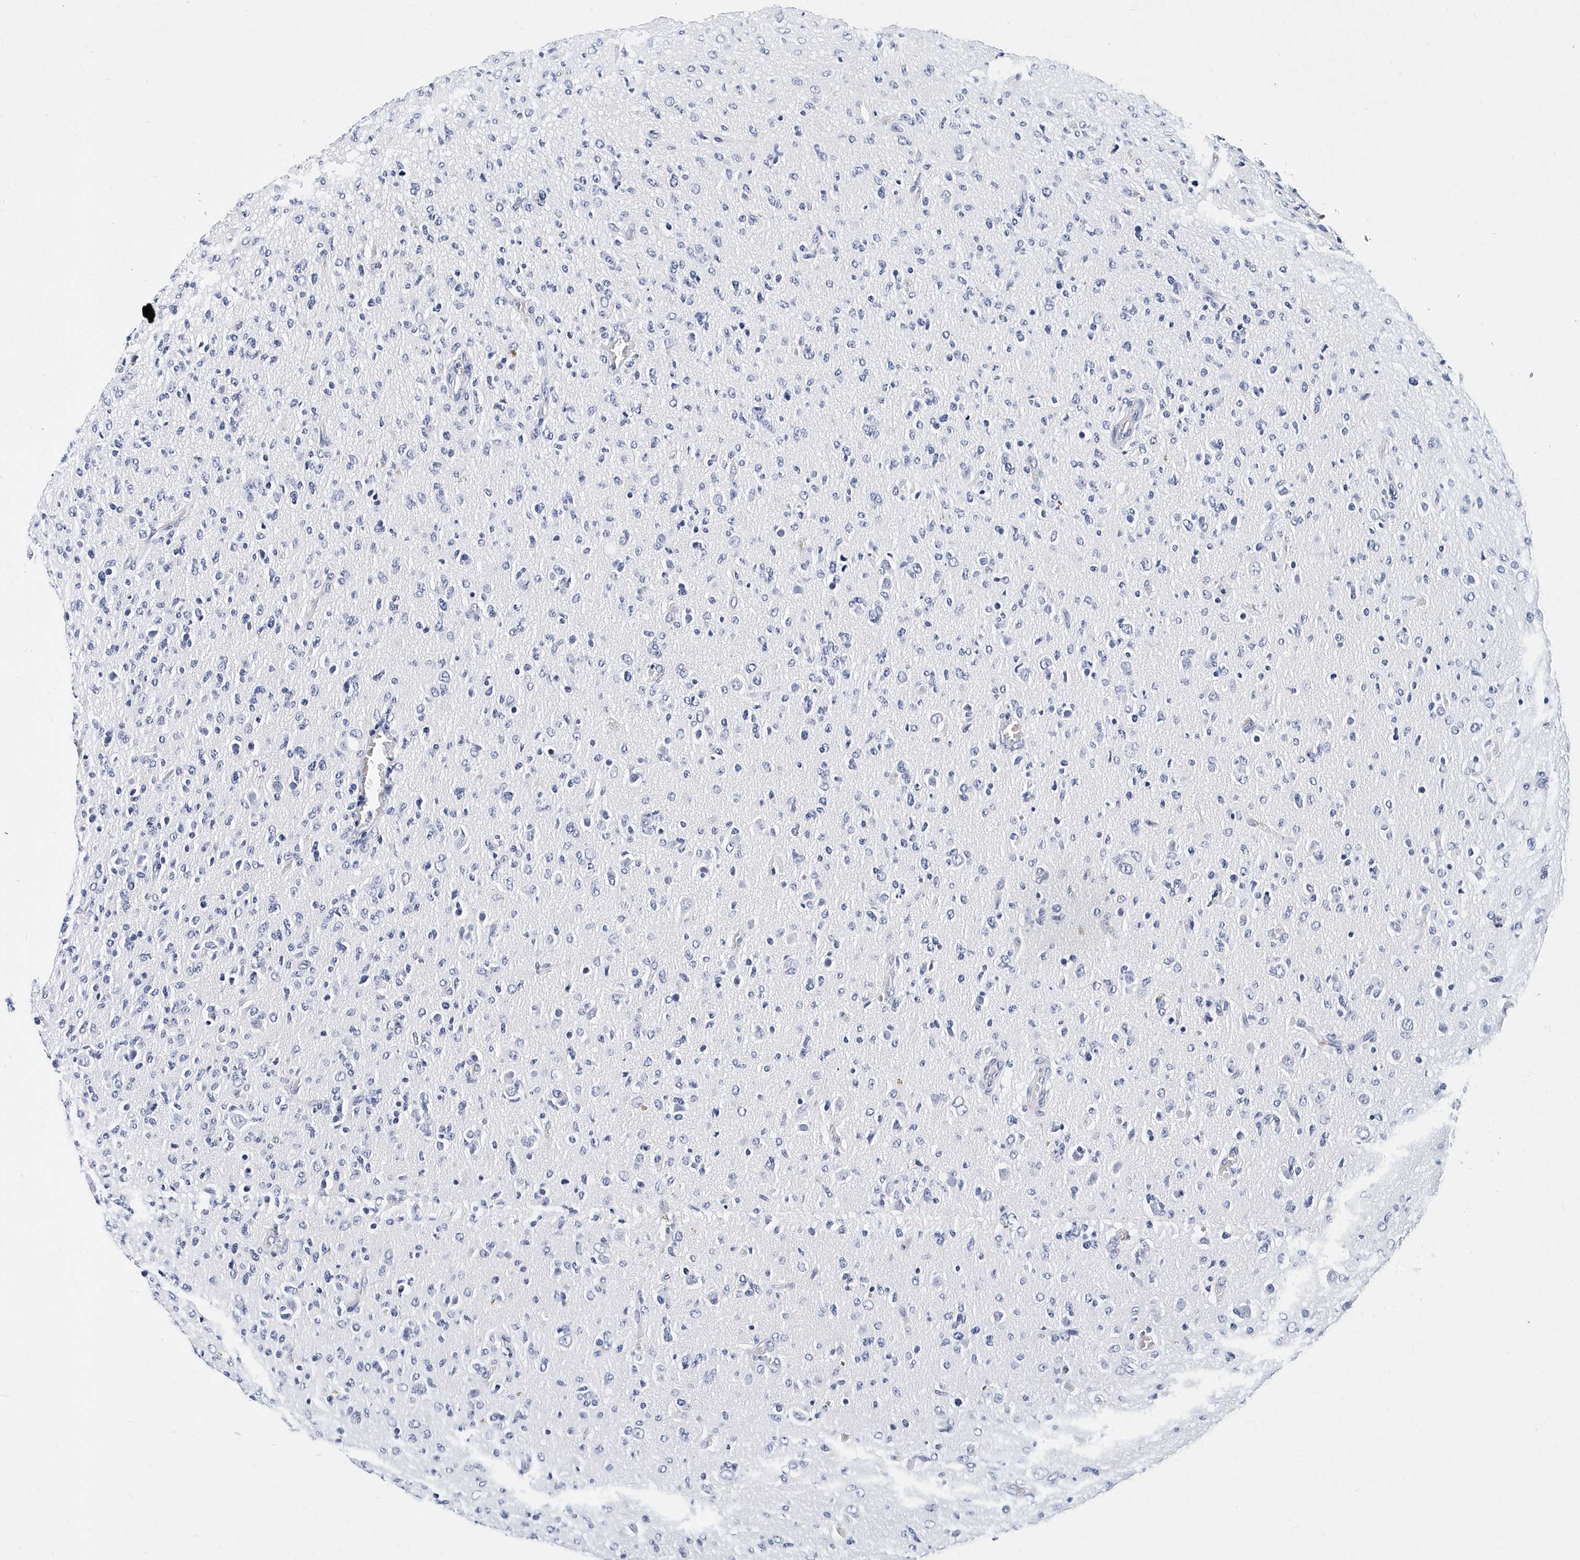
{"staining": {"intensity": "negative", "quantity": "none", "location": "none"}, "tissue": "glioma", "cell_type": "Tumor cells", "image_type": "cancer", "snomed": [{"axis": "morphology", "description": "Glioma, malignant, High grade"}, {"axis": "topography", "description": "Brain"}], "caption": "An immunohistochemistry image of glioma is shown. There is no staining in tumor cells of glioma.", "gene": "ITGA2B", "patient": {"sex": "female", "age": 57}}